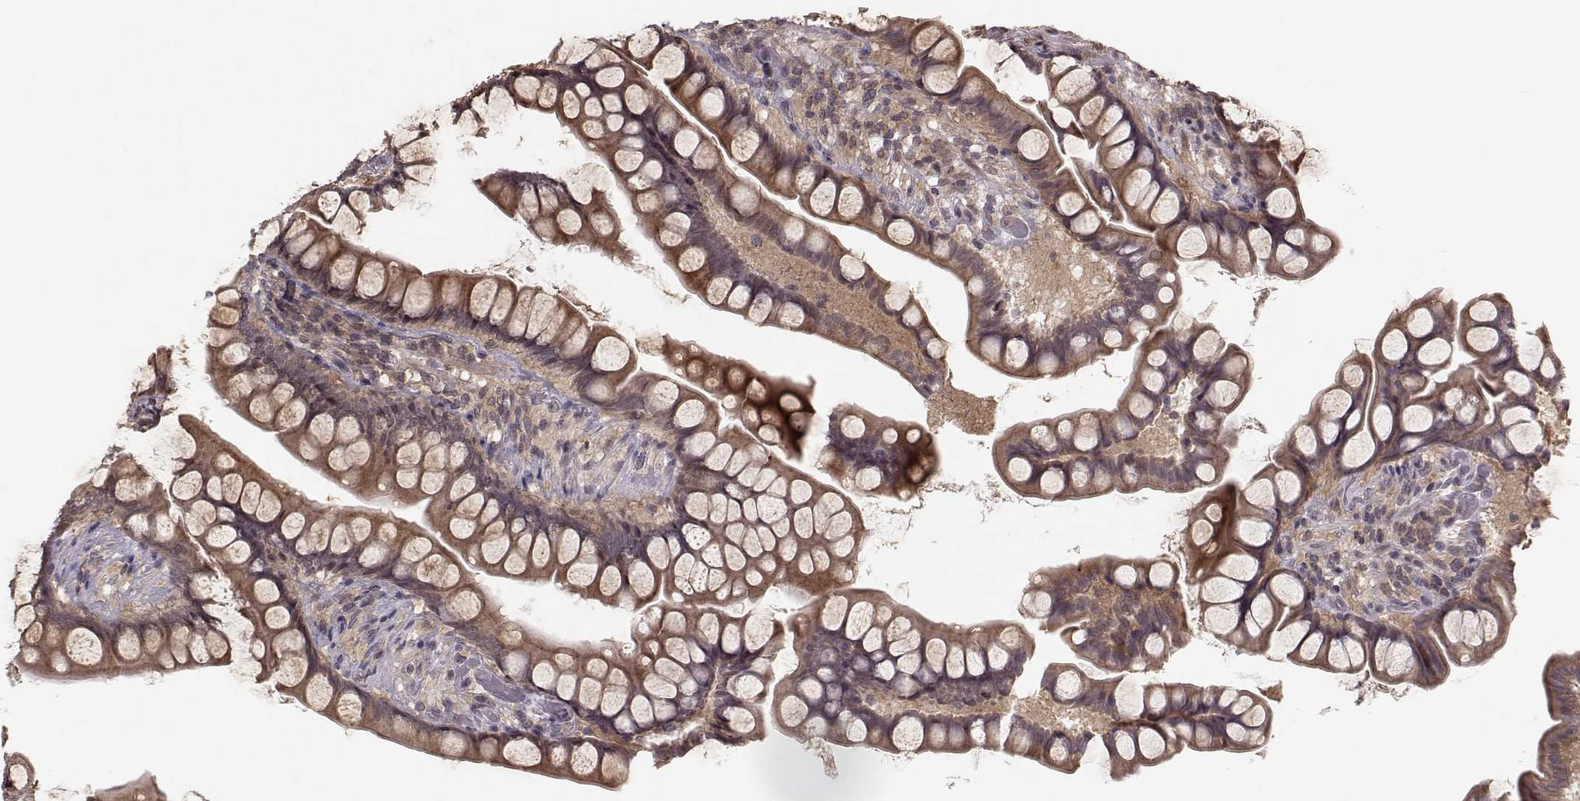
{"staining": {"intensity": "moderate", "quantity": ">75%", "location": "cytoplasmic/membranous"}, "tissue": "small intestine", "cell_type": "Glandular cells", "image_type": "normal", "snomed": [{"axis": "morphology", "description": "Normal tissue, NOS"}, {"axis": "topography", "description": "Small intestine"}], "caption": "The image reveals immunohistochemical staining of unremarkable small intestine. There is moderate cytoplasmic/membranous staining is appreciated in approximately >75% of glandular cells.", "gene": "PLEKHG3", "patient": {"sex": "male", "age": 70}}